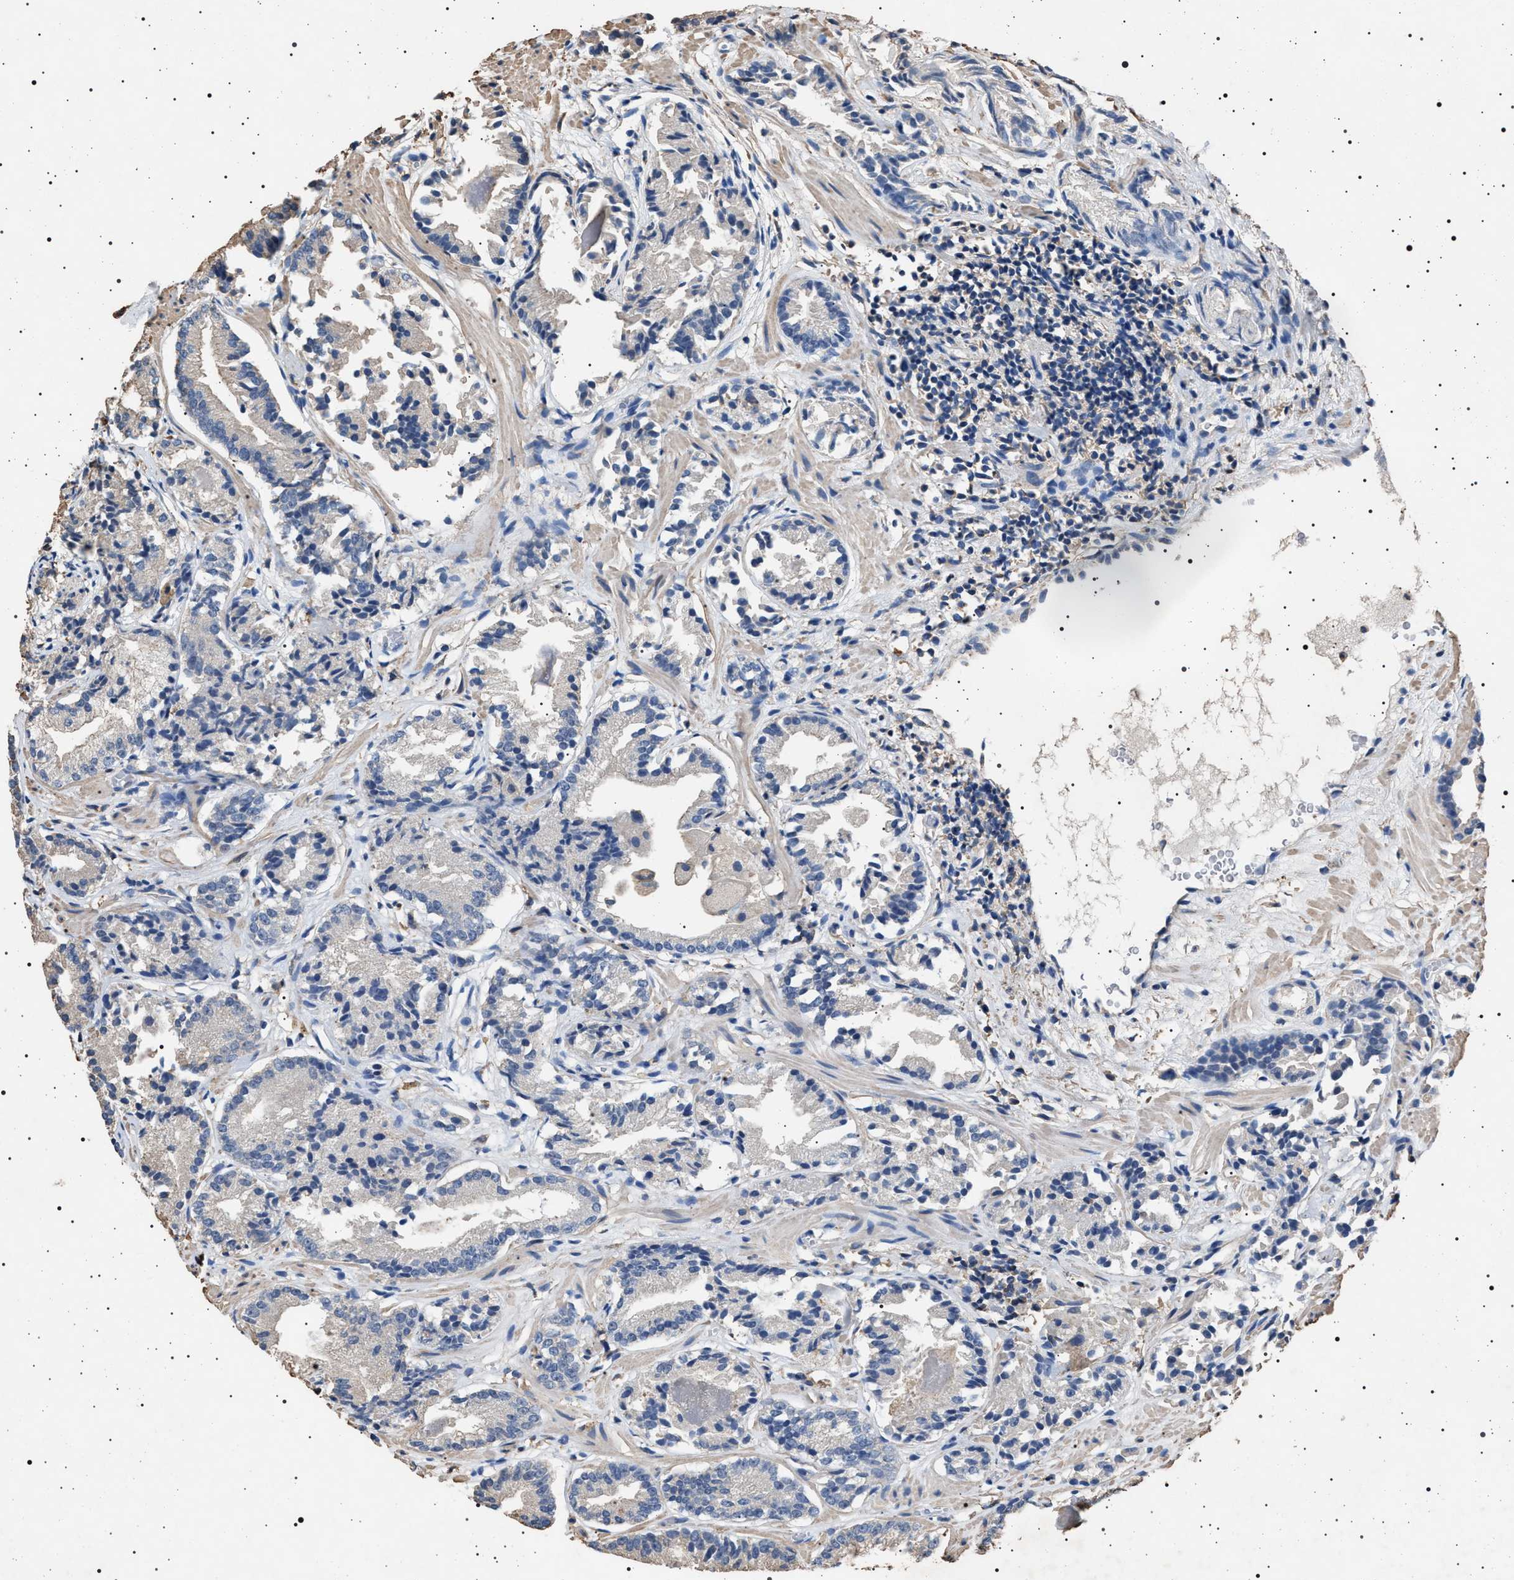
{"staining": {"intensity": "negative", "quantity": "none", "location": "none"}, "tissue": "prostate cancer", "cell_type": "Tumor cells", "image_type": "cancer", "snomed": [{"axis": "morphology", "description": "Adenocarcinoma, Low grade"}, {"axis": "topography", "description": "Prostate"}], "caption": "An immunohistochemistry (IHC) micrograph of prostate adenocarcinoma (low-grade) is shown. There is no staining in tumor cells of prostate adenocarcinoma (low-grade).", "gene": "SMAP2", "patient": {"sex": "male", "age": 51}}